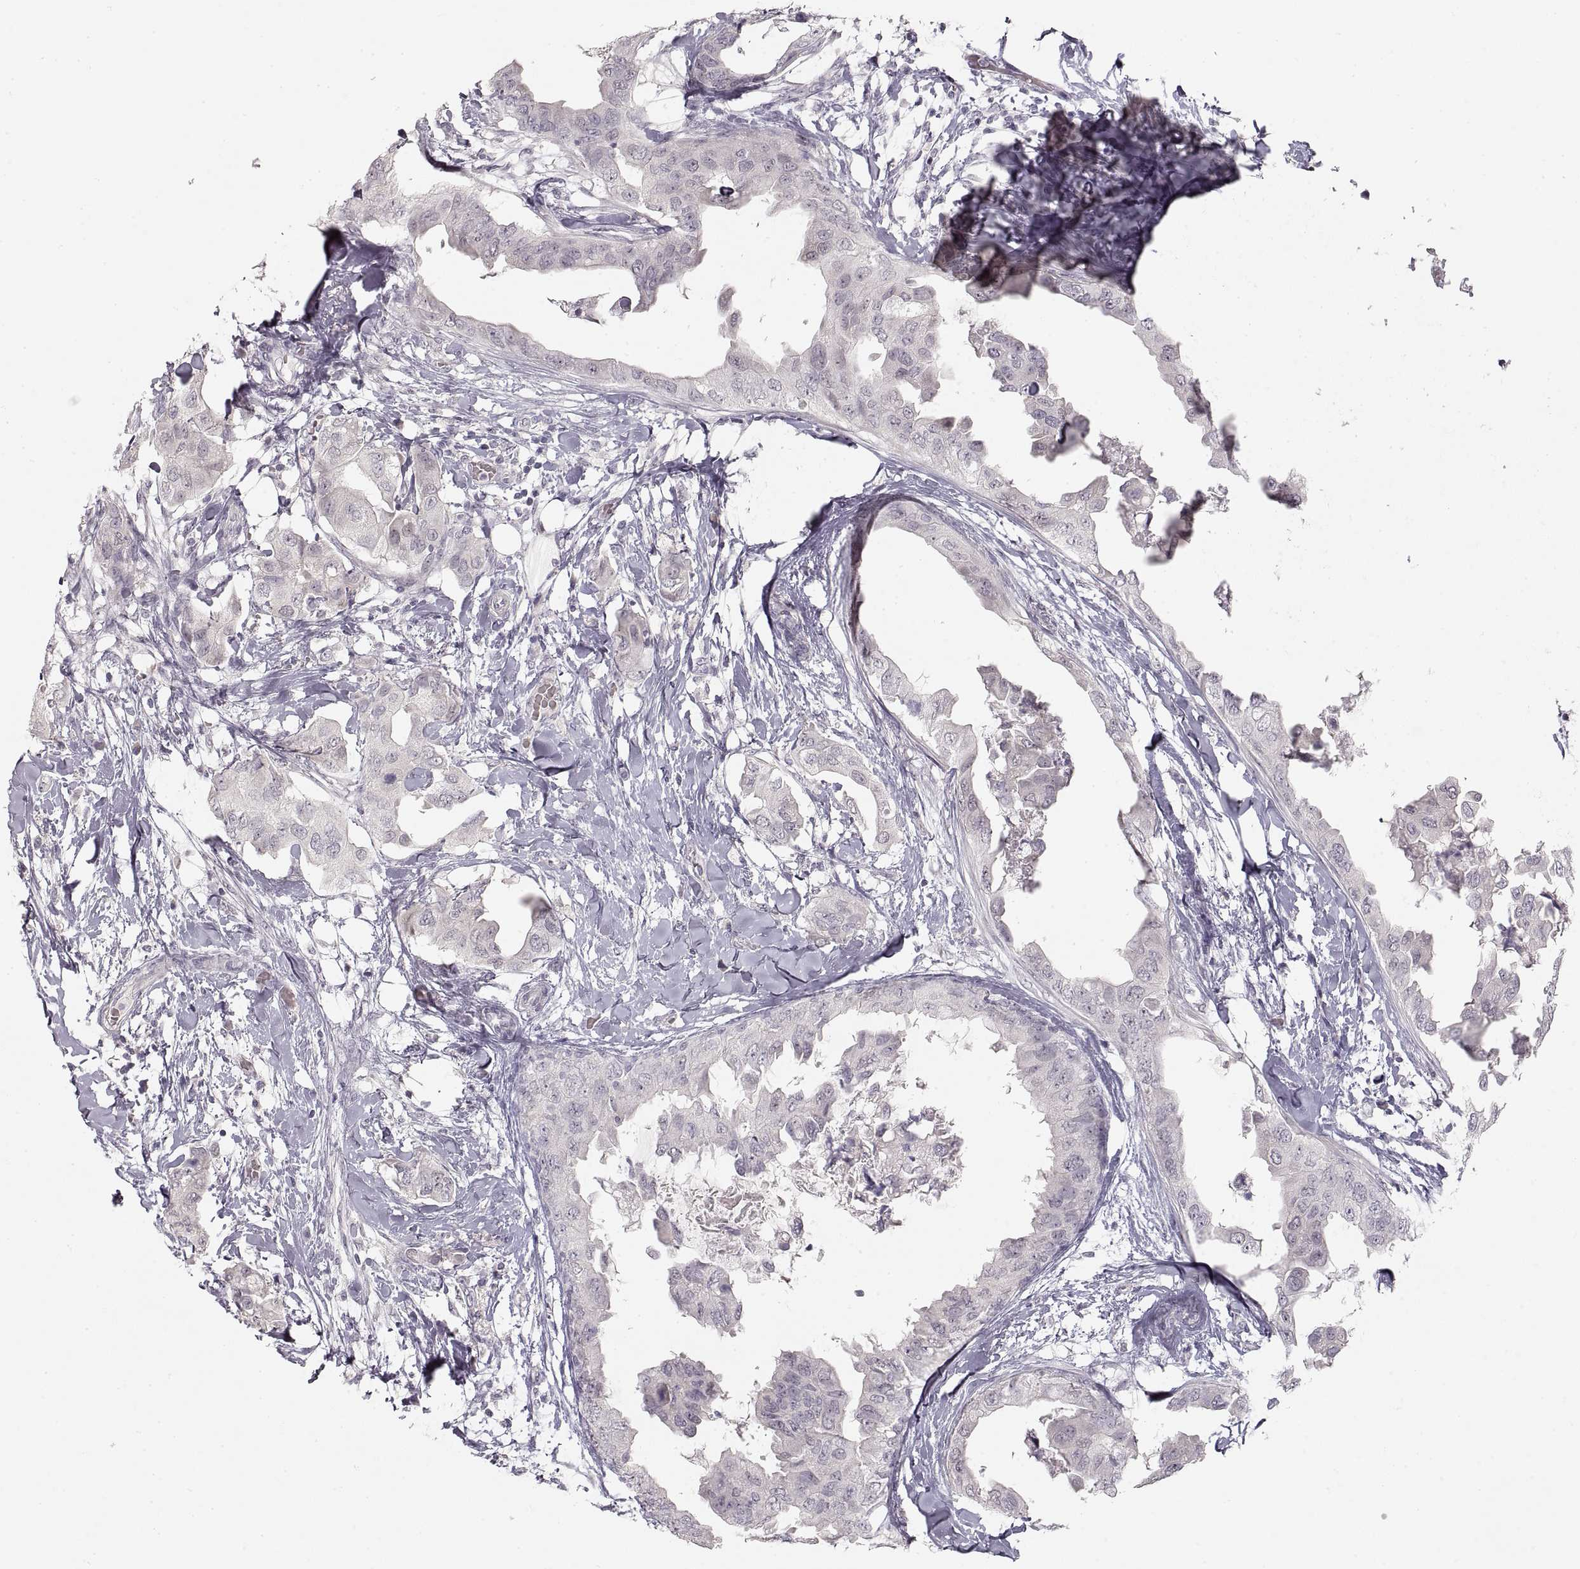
{"staining": {"intensity": "negative", "quantity": "none", "location": "none"}, "tissue": "breast cancer", "cell_type": "Tumor cells", "image_type": "cancer", "snomed": [{"axis": "morphology", "description": "Normal tissue, NOS"}, {"axis": "morphology", "description": "Duct carcinoma"}, {"axis": "topography", "description": "Breast"}], "caption": "Immunohistochemistry (IHC) of human breast cancer (infiltrating ductal carcinoma) exhibits no positivity in tumor cells.", "gene": "PCSK2", "patient": {"sex": "female", "age": 40}}